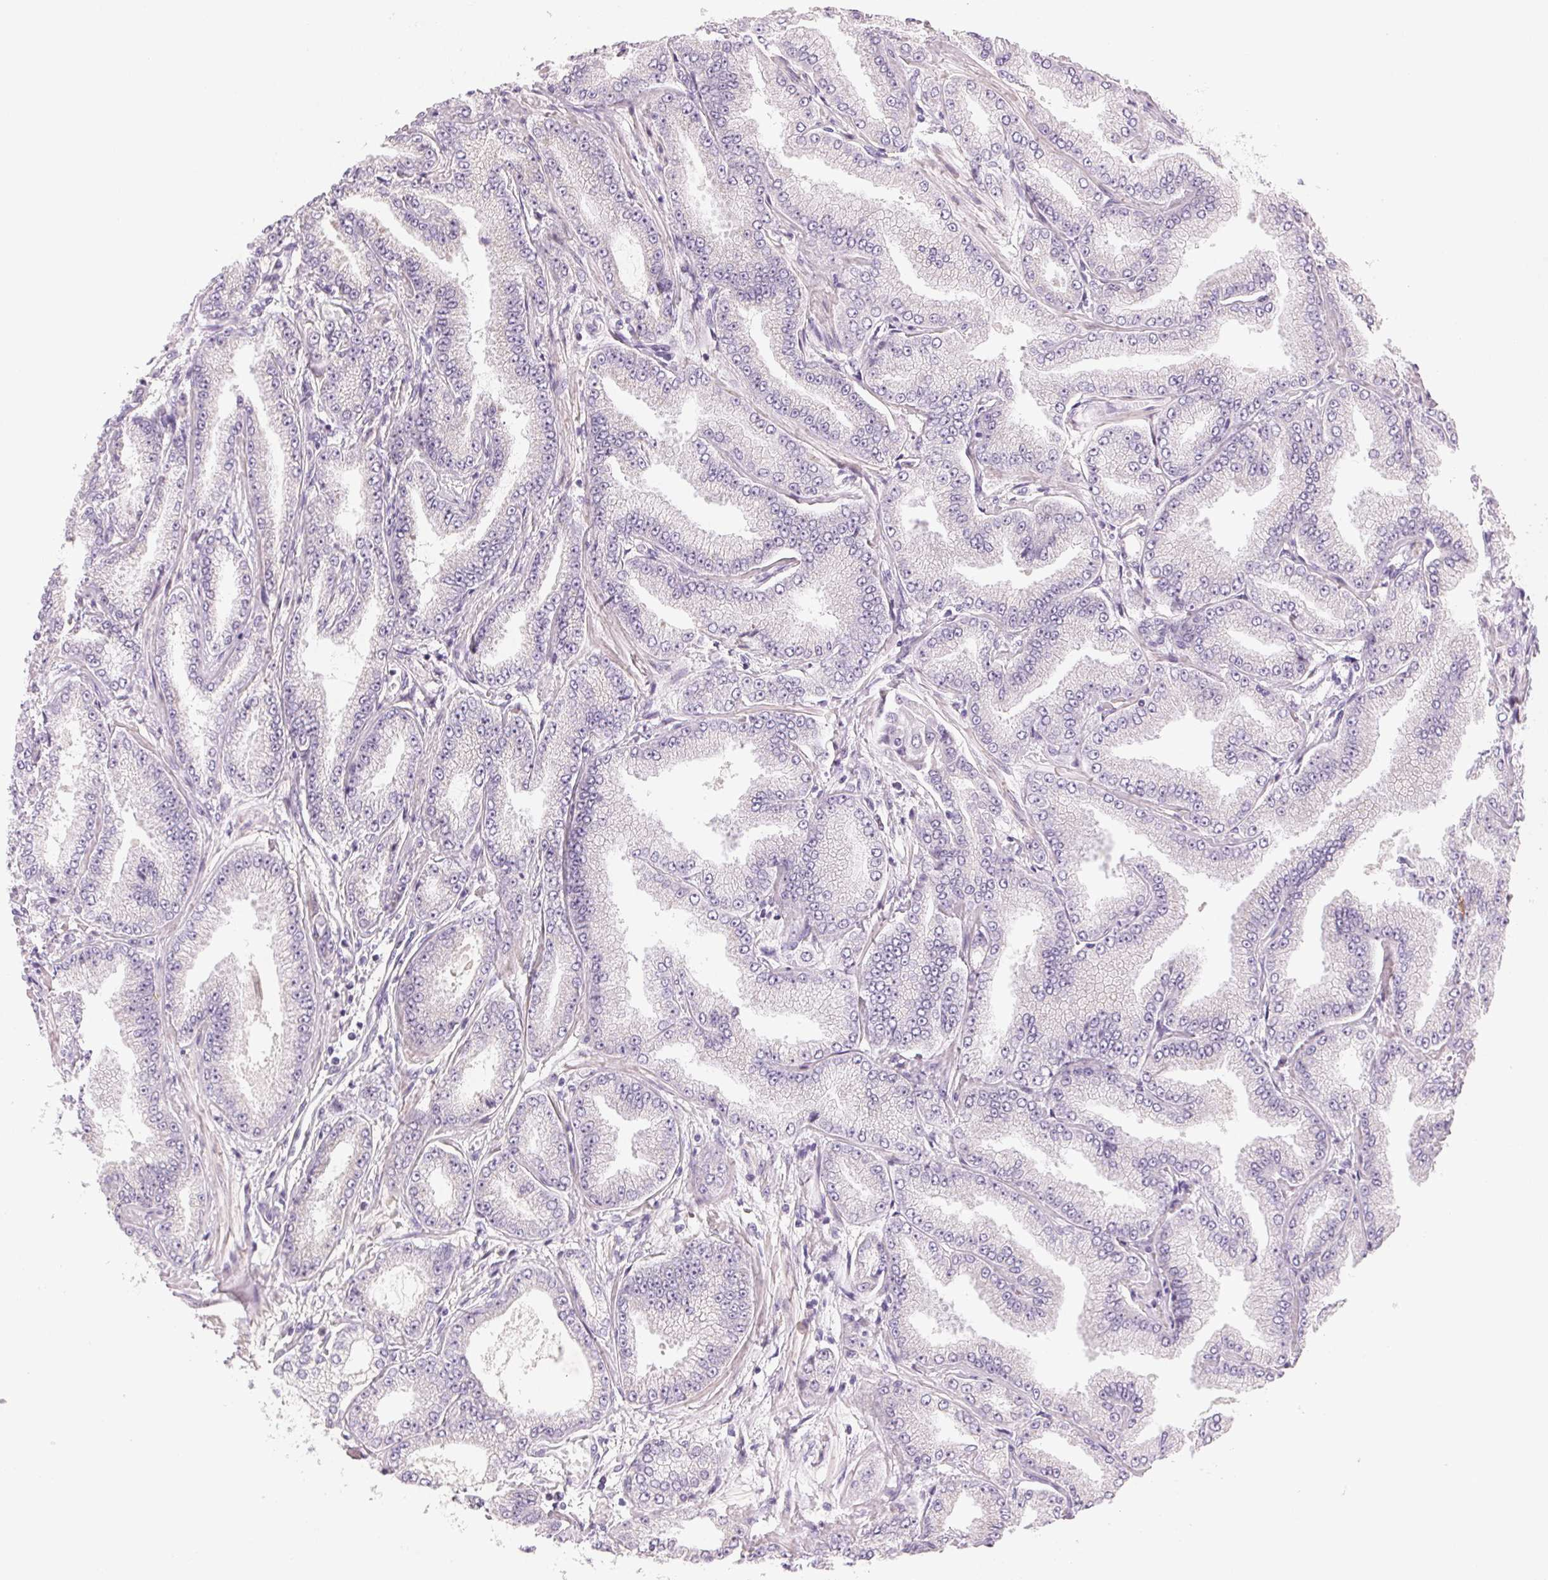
{"staining": {"intensity": "negative", "quantity": "none", "location": "none"}, "tissue": "prostate cancer", "cell_type": "Tumor cells", "image_type": "cancer", "snomed": [{"axis": "morphology", "description": "Adenocarcinoma, Low grade"}, {"axis": "topography", "description": "Prostate"}], "caption": "Protein analysis of prostate cancer demonstrates no significant expression in tumor cells.", "gene": "MYBL1", "patient": {"sex": "male", "age": 55}}